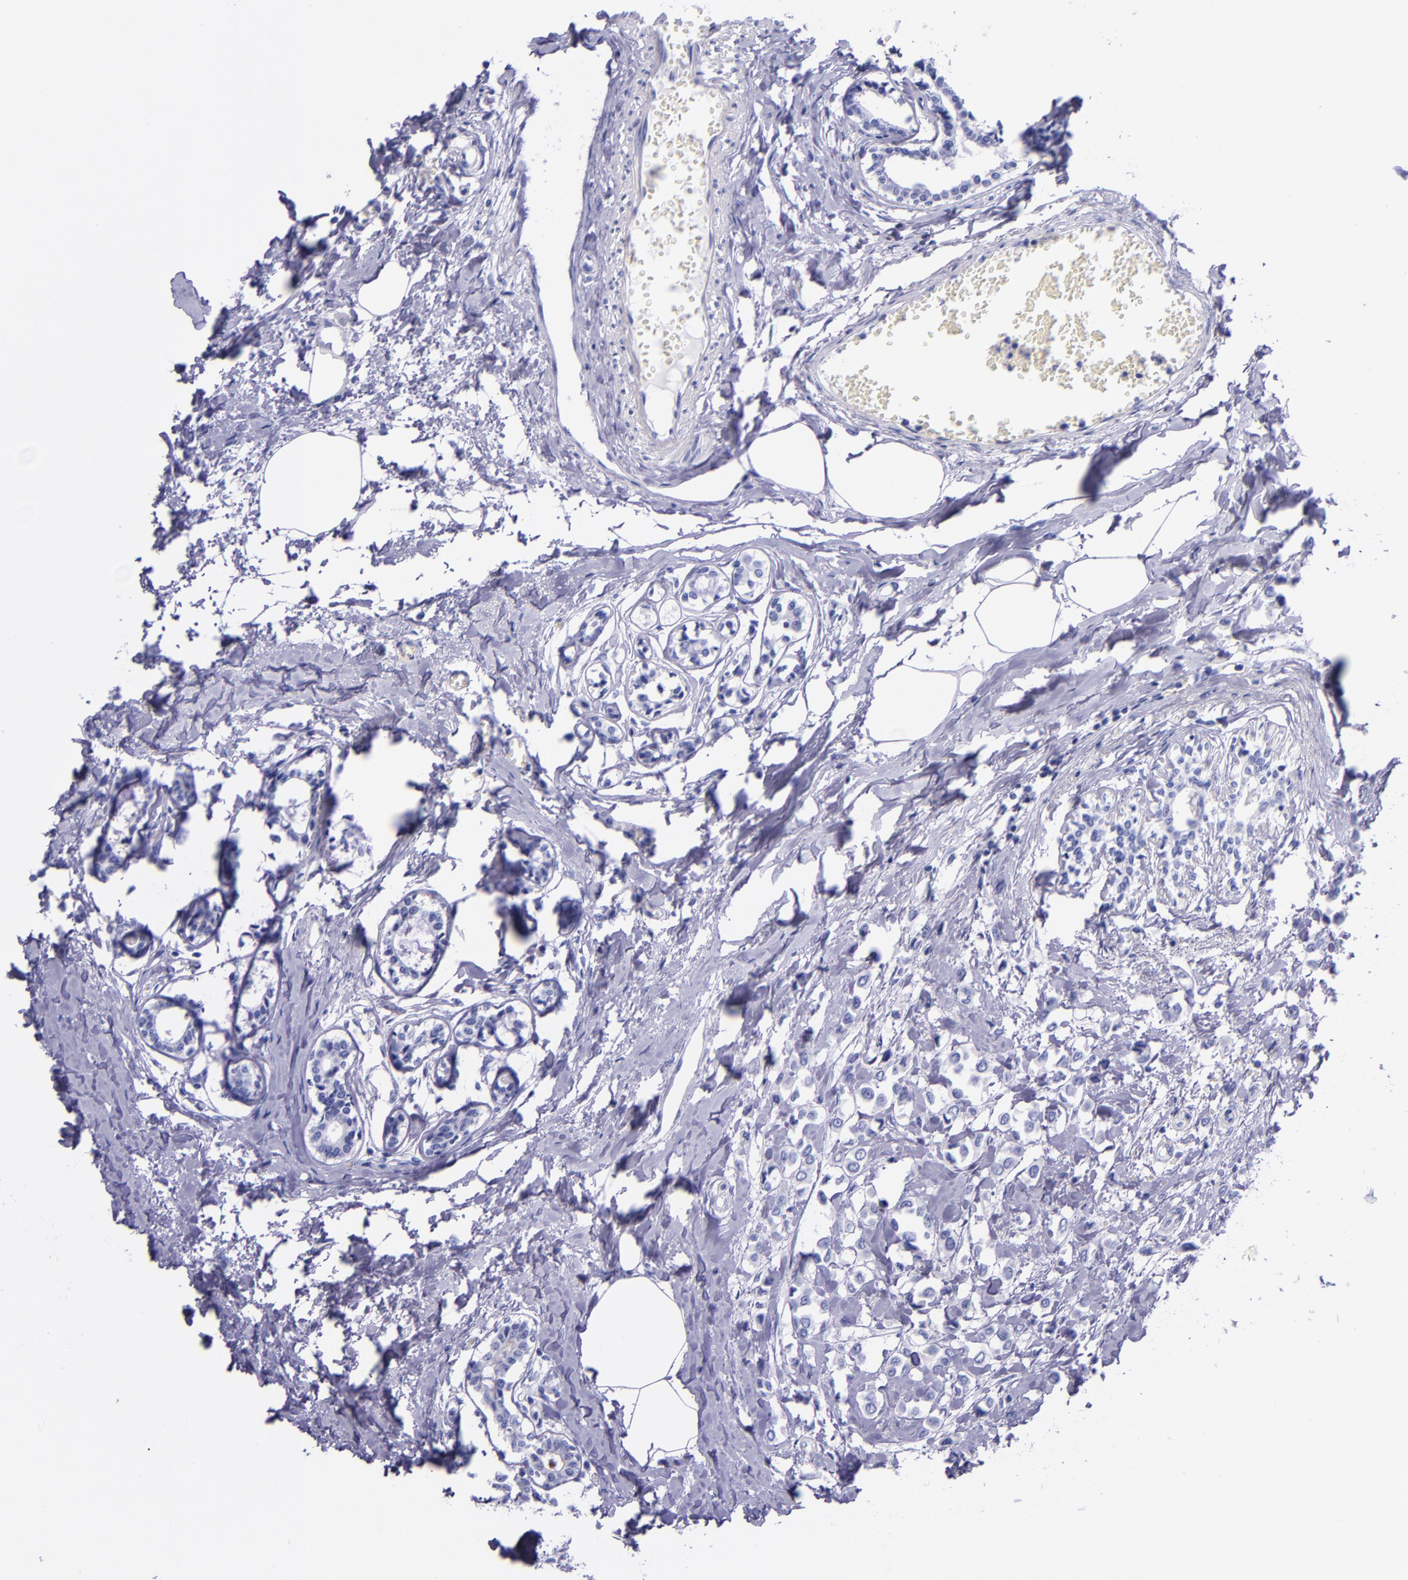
{"staining": {"intensity": "negative", "quantity": "none", "location": "none"}, "tissue": "breast cancer", "cell_type": "Tumor cells", "image_type": "cancer", "snomed": [{"axis": "morphology", "description": "Lobular carcinoma"}, {"axis": "topography", "description": "Breast"}], "caption": "Histopathology image shows no protein expression in tumor cells of breast lobular carcinoma tissue.", "gene": "SLPI", "patient": {"sex": "female", "age": 51}}